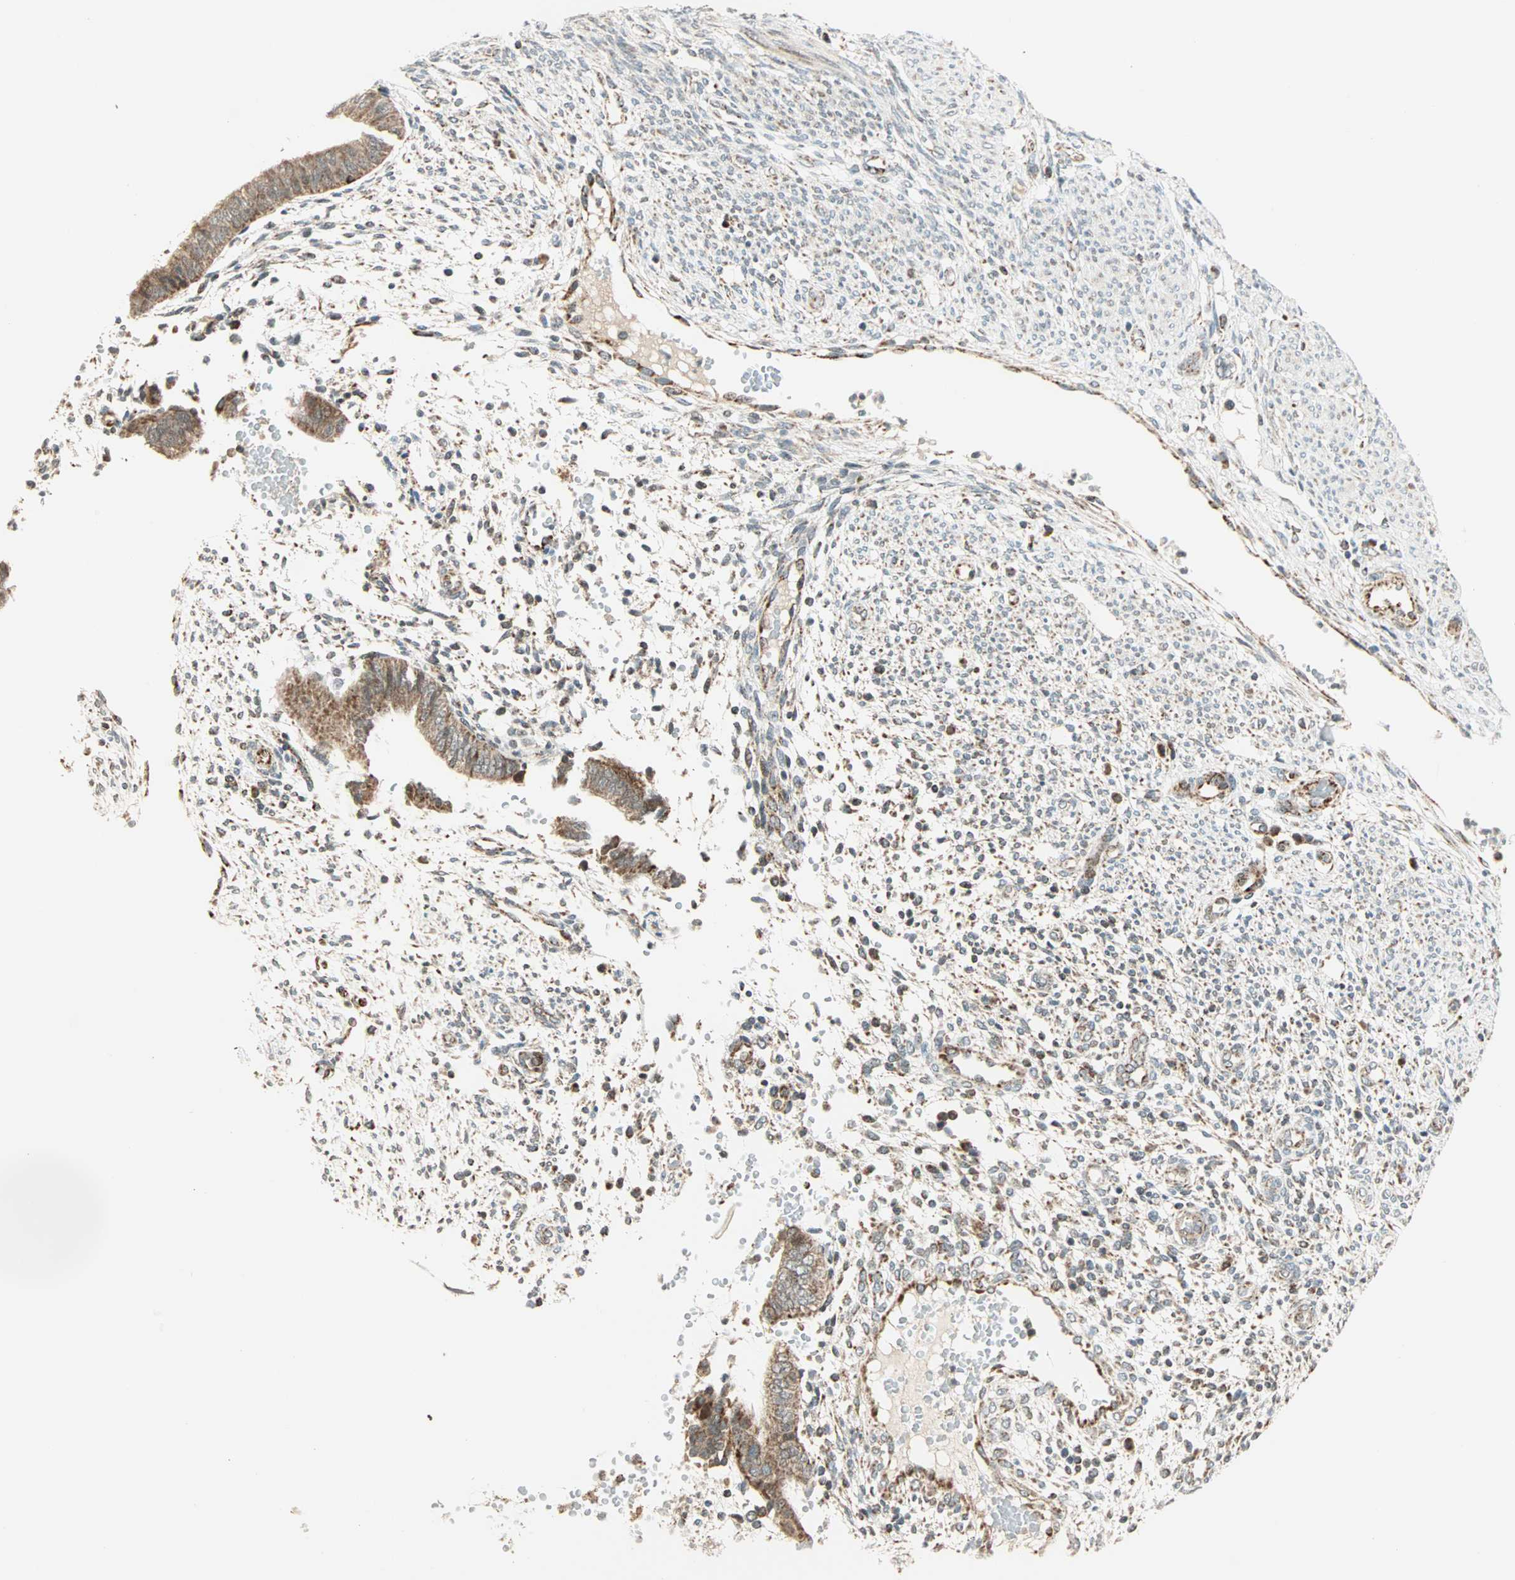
{"staining": {"intensity": "negative", "quantity": "none", "location": "none"}, "tissue": "endometrium", "cell_type": "Cells in endometrial stroma", "image_type": "normal", "snomed": [{"axis": "morphology", "description": "Normal tissue, NOS"}, {"axis": "topography", "description": "Endometrium"}], "caption": "Human endometrium stained for a protein using immunohistochemistry reveals no expression in cells in endometrial stroma.", "gene": "SPRY4", "patient": {"sex": "female", "age": 35}}